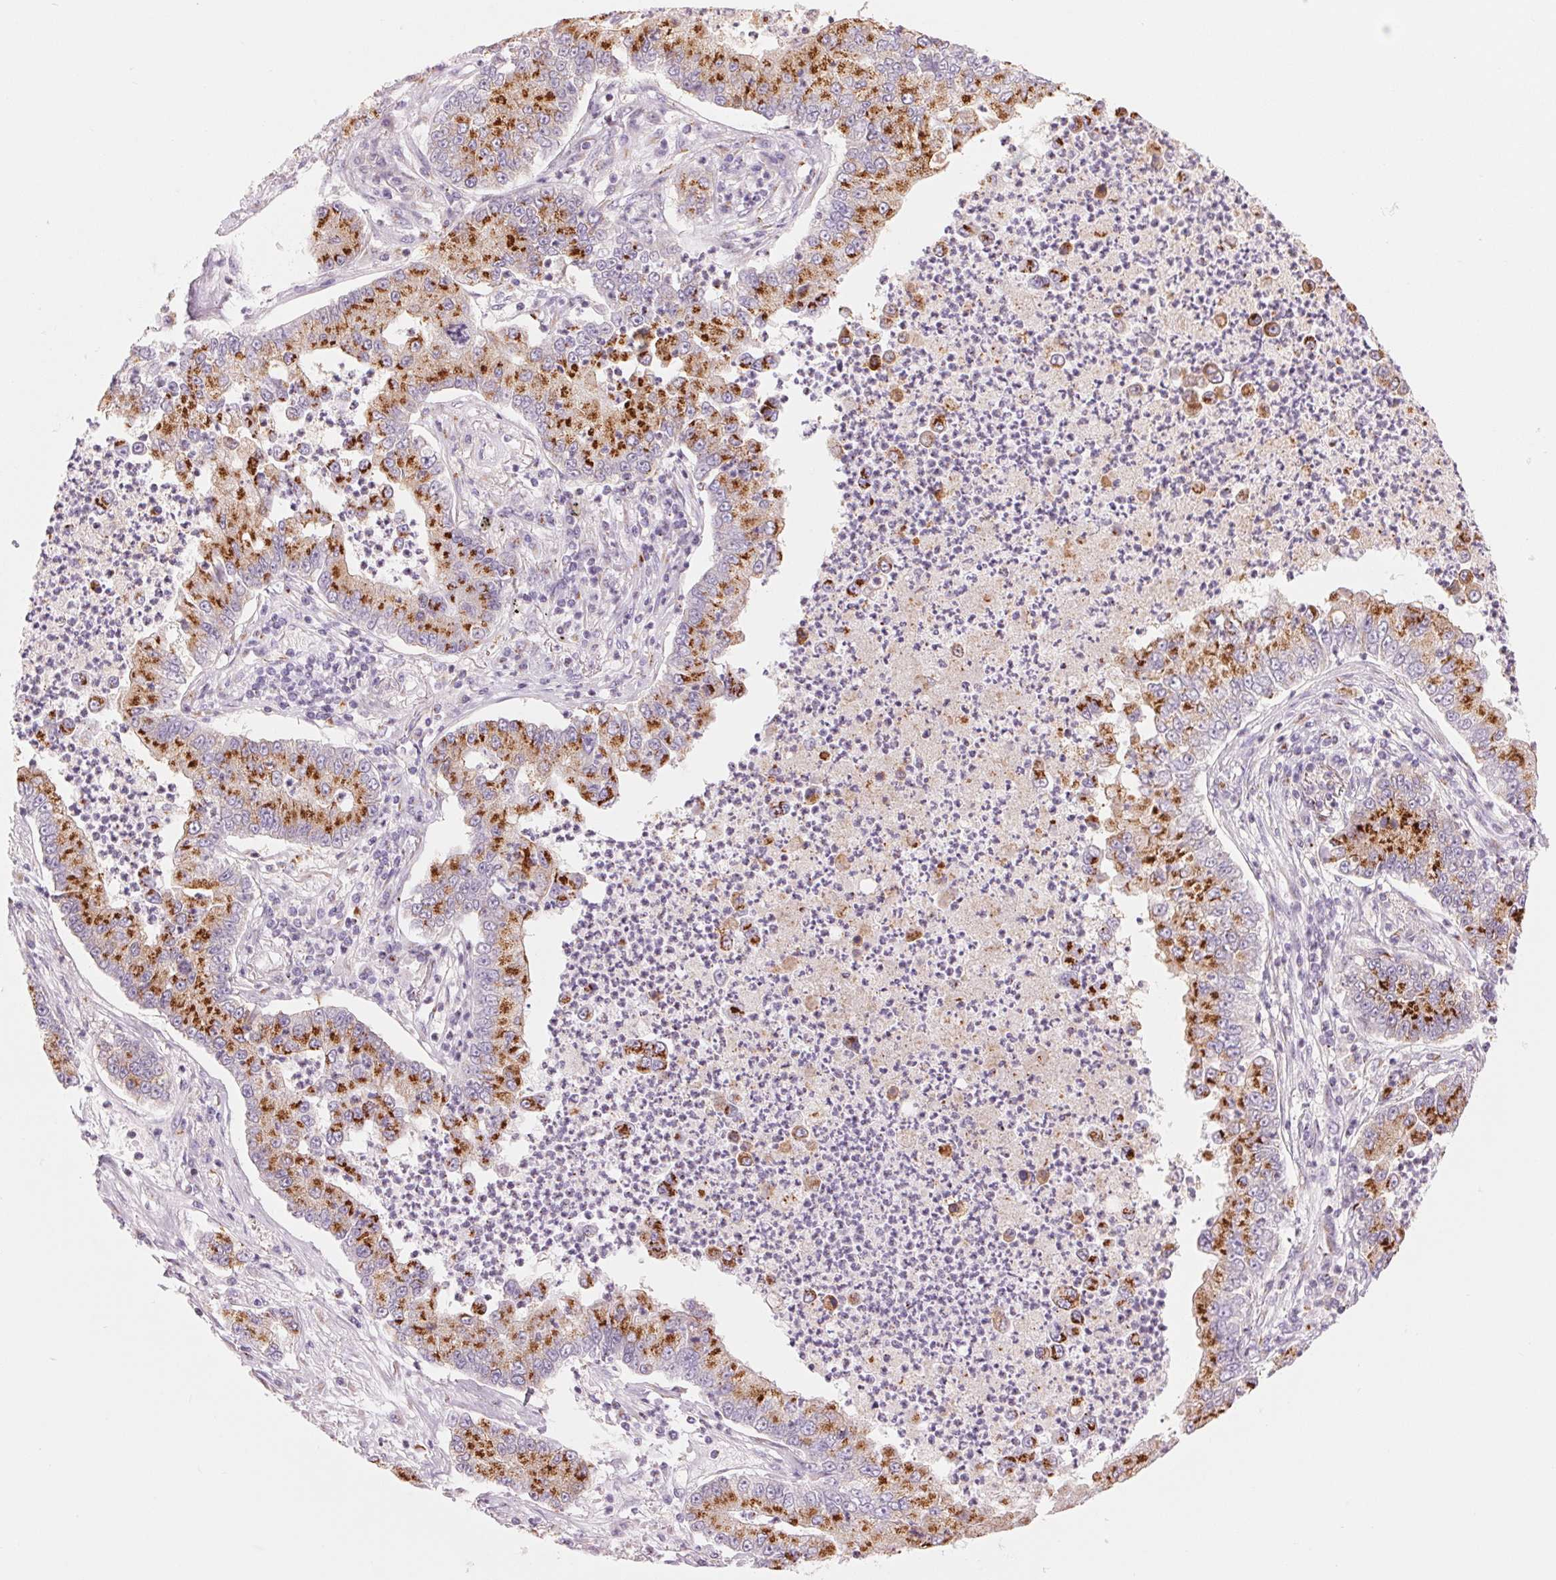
{"staining": {"intensity": "strong", "quantity": ">75%", "location": "cytoplasmic/membranous"}, "tissue": "lung cancer", "cell_type": "Tumor cells", "image_type": "cancer", "snomed": [{"axis": "morphology", "description": "Adenocarcinoma, NOS"}, {"axis": "topography", "description": "Lung"}], "caption": "A high amount of strong cytoplasmic/membranous positivity is seen in about >75% of tumor cells in adenocarcinoma (lung) tissue. (DAB (3,3'-diaminobenzidine) IHC, brown staining for protein, blue staining for nuclei).", "gene": "GALNT7", "patient": {"sex": "female", "age": 57}}